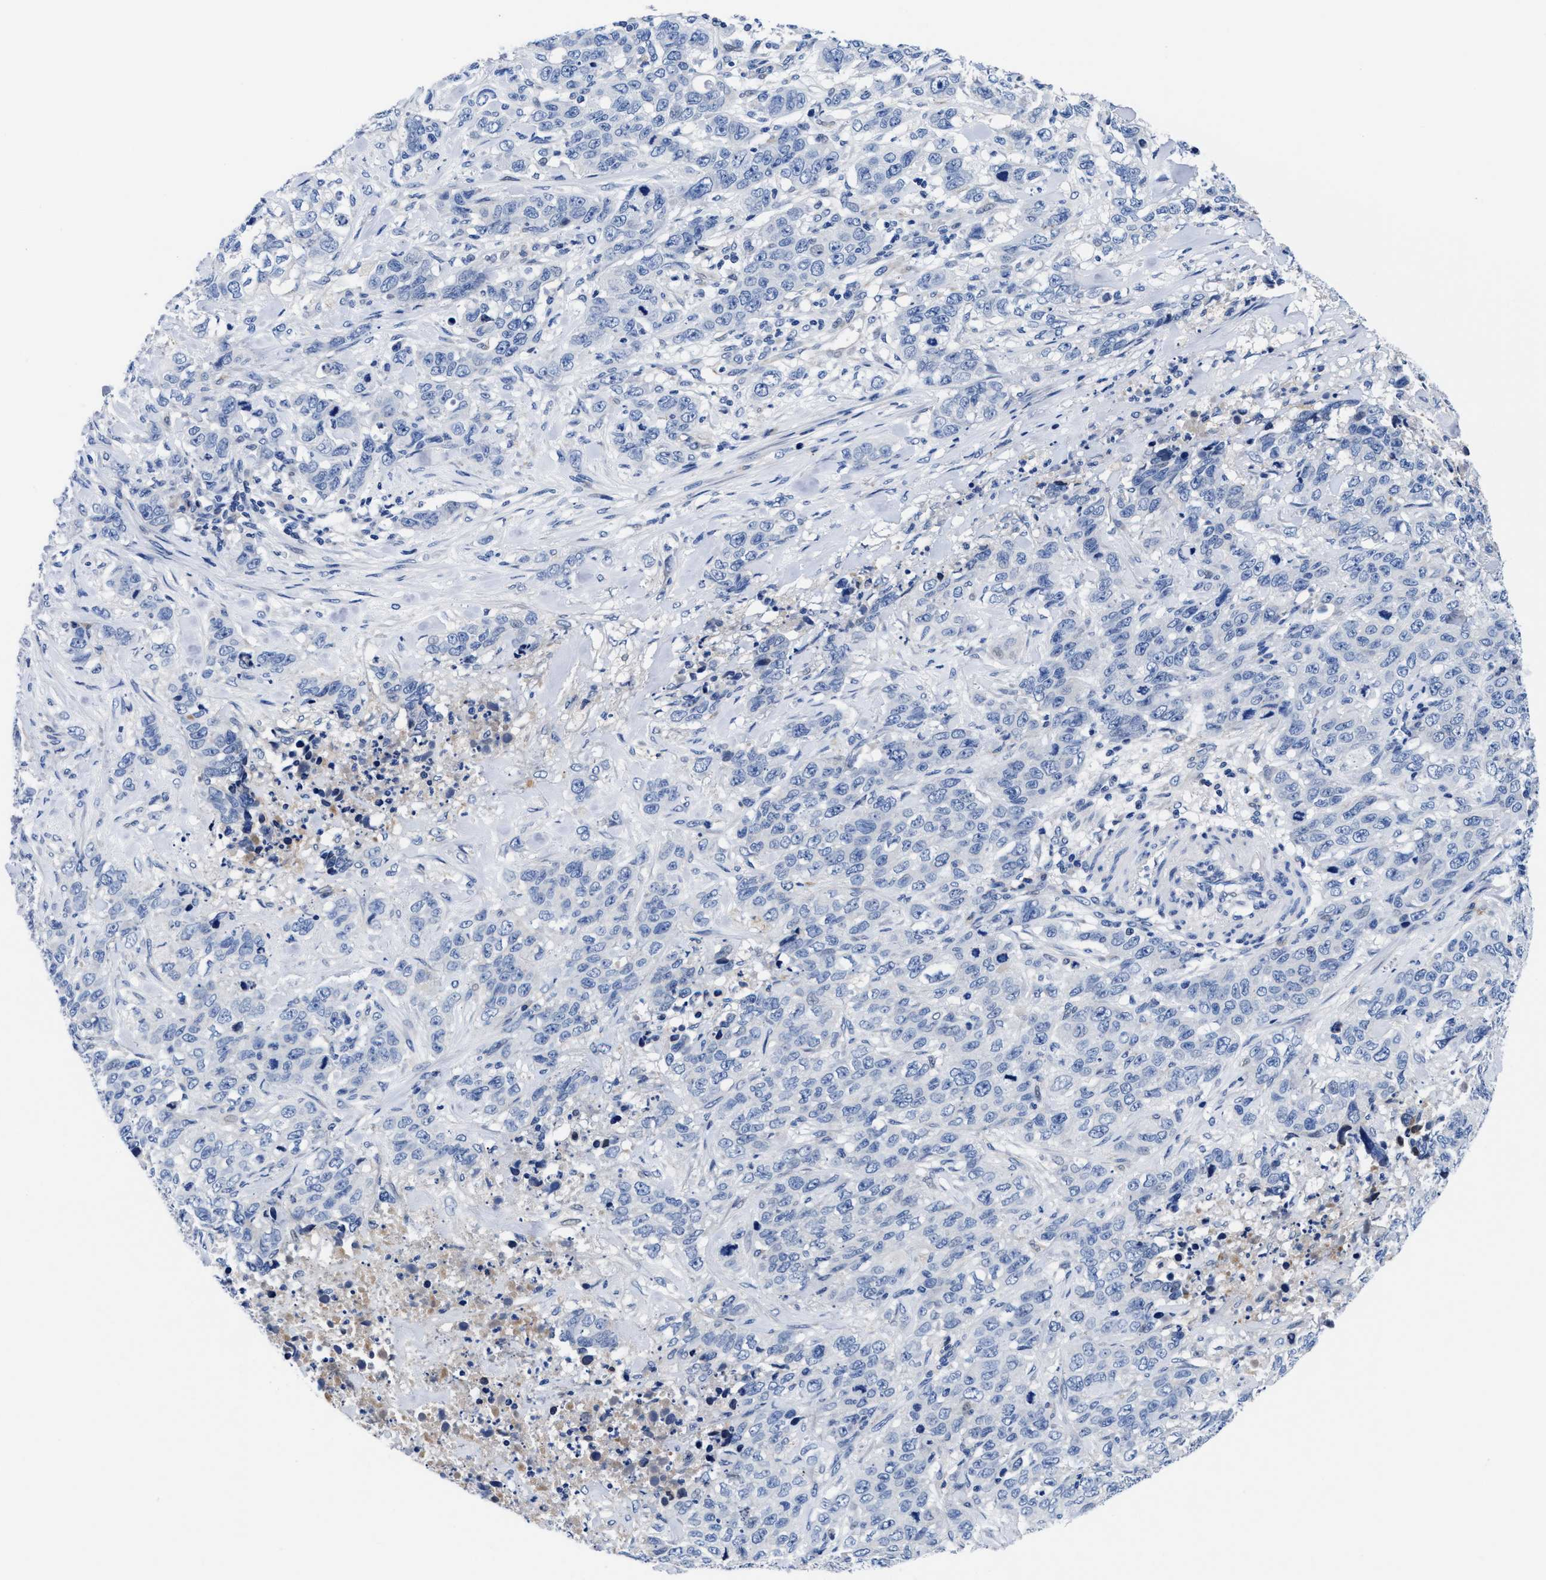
{"staining": {"intensity": "negative", "quantity": "none", "location": "none"}, "tissue": "stomach cancer", "cell_type": "Tumor cells", "image_type": "cancer", "snomed": [{"axis": "morphology", "description": "Adenocarcinoma, NOS"}, {"axis": "topography", "description": "Stomach"}], "caption": "Tumor cells show no significant positivity in adenocarcinoma (stomach).", "gene": "DHRS13", "patient": {"sex": "male", "age": 48}}